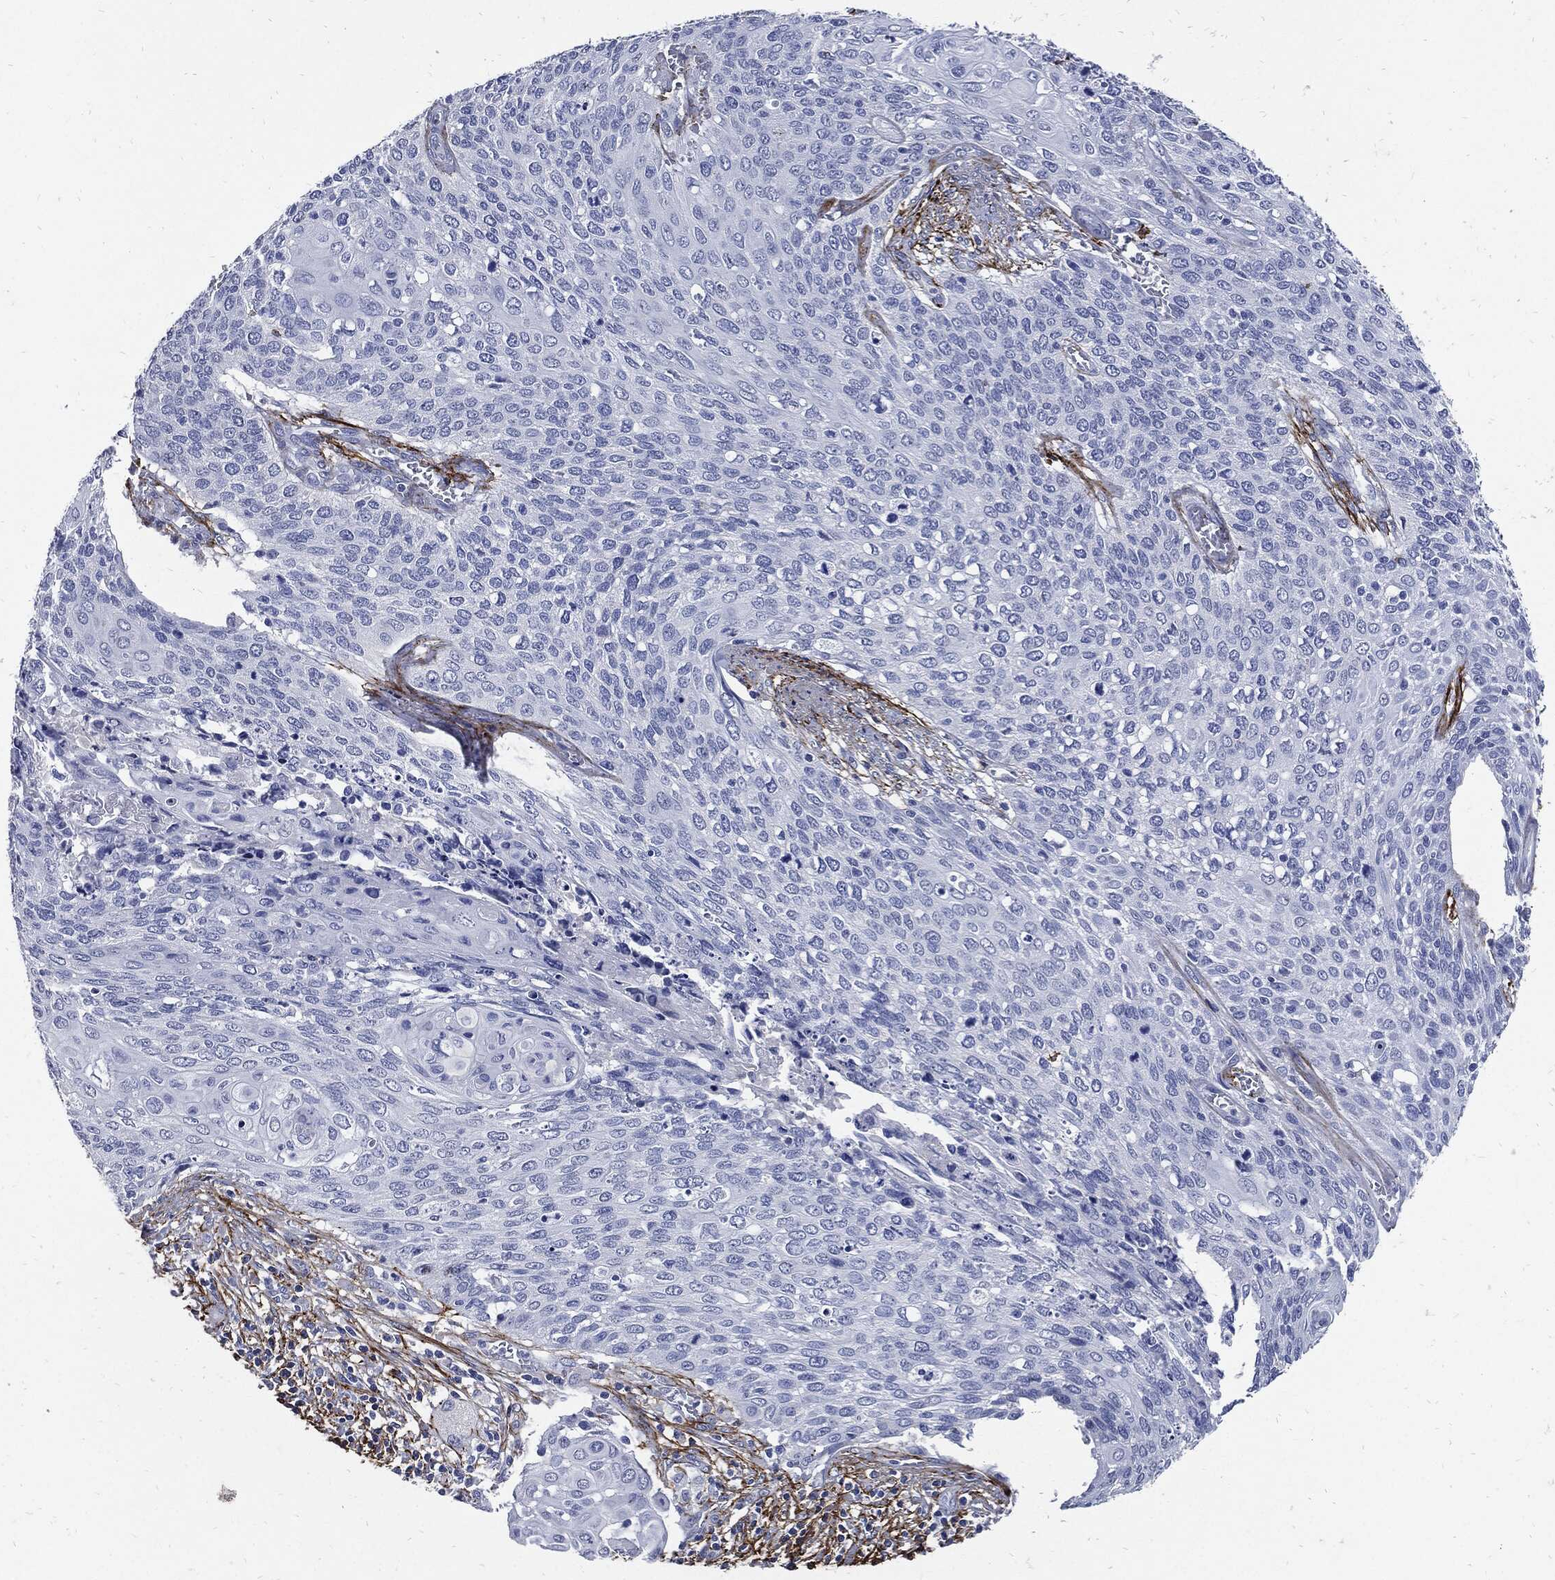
{"staining": {"intensity": "negative", "quantity": "none", "location": "none"}, "tissue": "cervical cancer", "cell_type": "Tumor cells", "image_type": "cancer", "snomed": [{"axis": "morphology", "description": "Squamous cell carcinoma, NOS"}, {"axis": "topography", "description": "Cervix"}], "caption": "A micrograph of human cervical cancer is negative for staining in tumor cells. Nuclei are stained in blue.", "gene": "FBN1", "patient": {"sex": "female", "age": 39}}